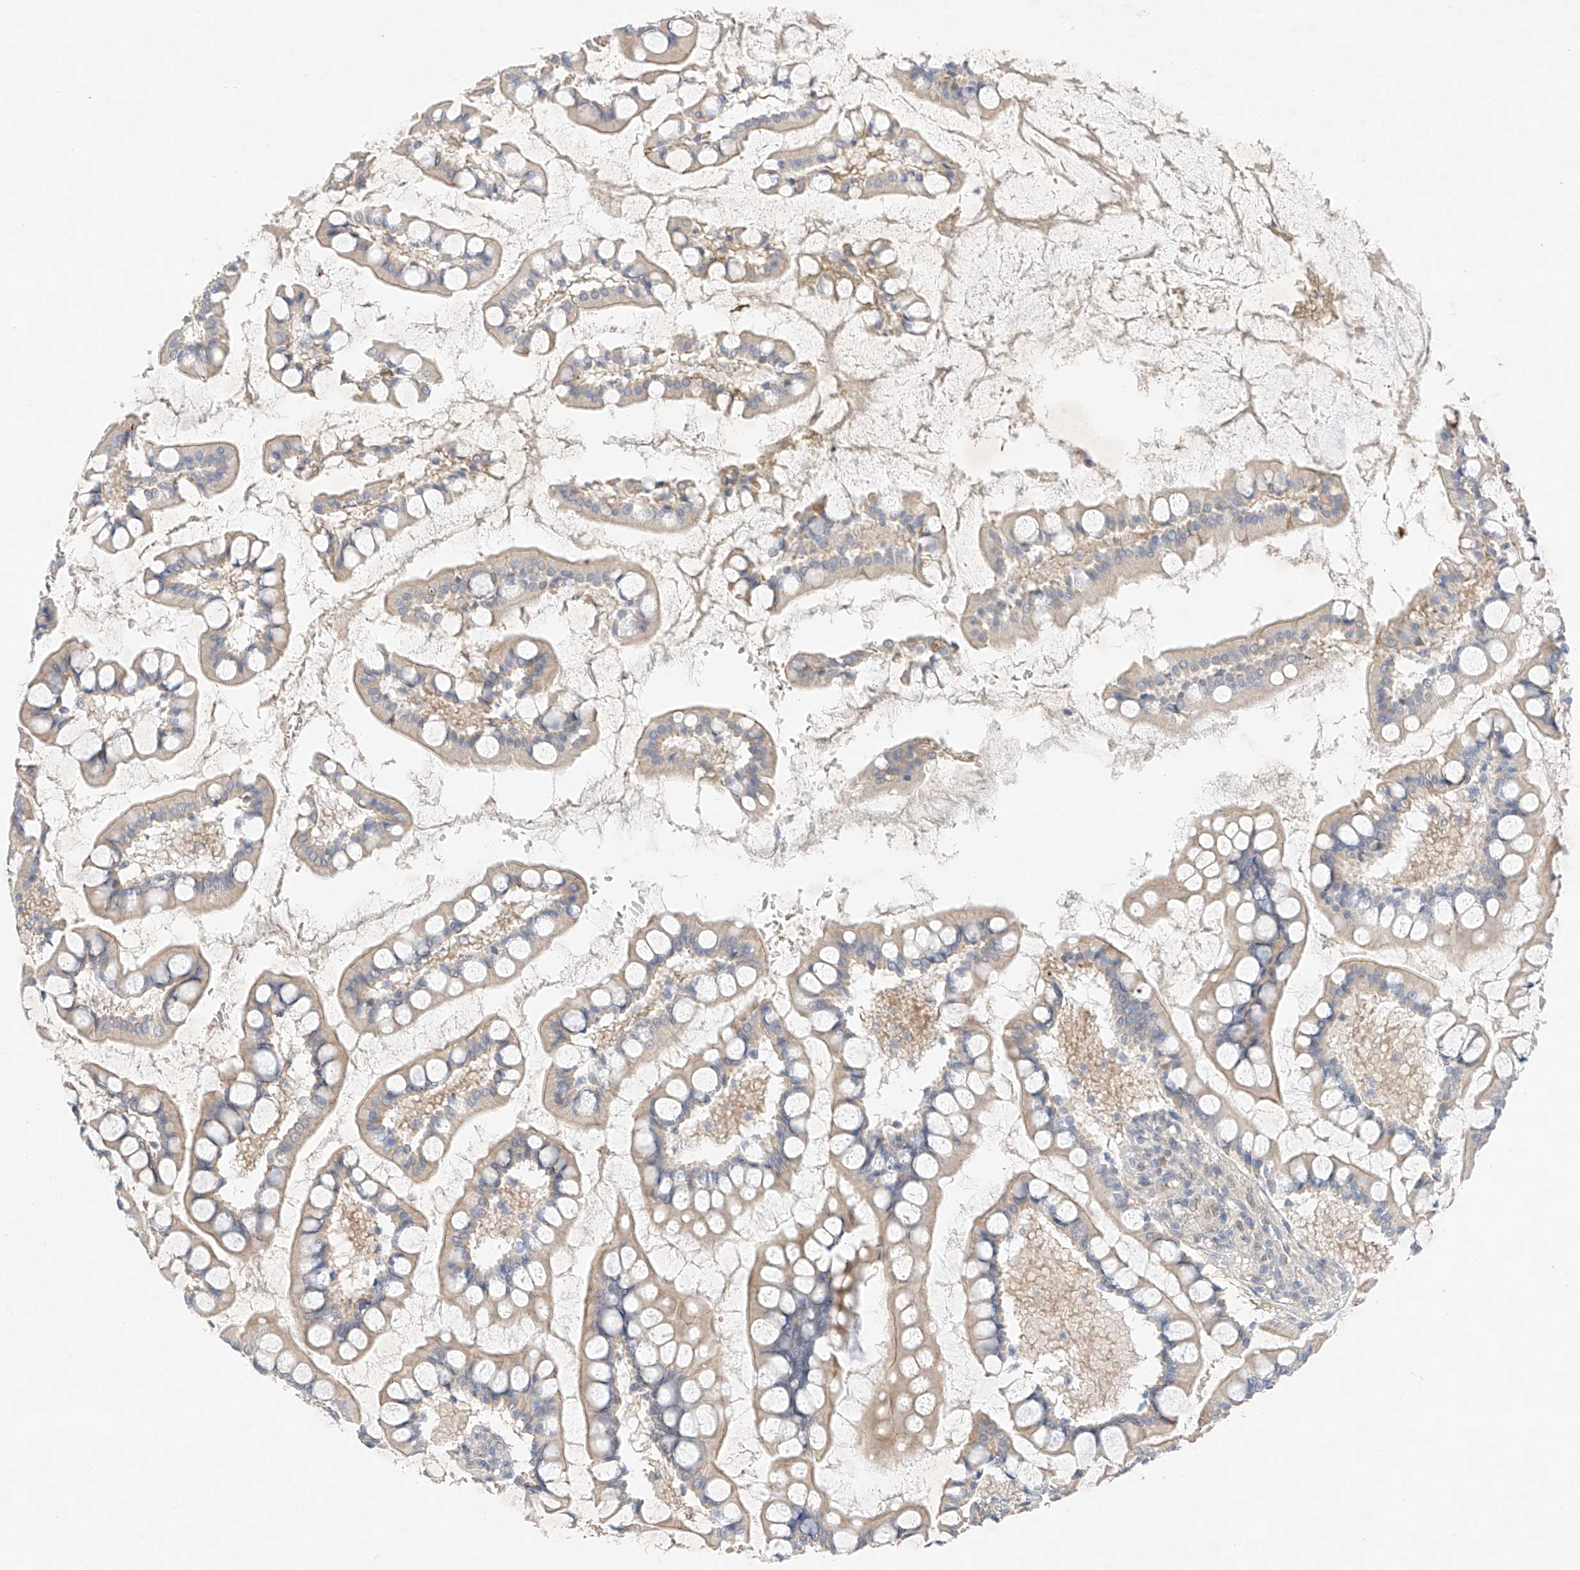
{"staining": {"intensity": "weak", "quantity": "25%-75%", "location": "cytoplasmic/membranous"}, "tissue": "small intestine", "cell_type": "Glandular cells", "image_type": "normal", "snomed": [{"axis": "morphology", "description": "Normal tissue, NOS"}, {"axis": "topography", "description": "Small intestine"}], "caption": "Protein expression analysis of benign small intestine demonstrates weak cytoplasmic/membranous positivity in about 25%-75% of glandular cells. (brown staining indicates protein expression, while blue staining denotes nuclei).", "gene": "IL22RA2", "patient": {"sex": "male", "age": 52}}